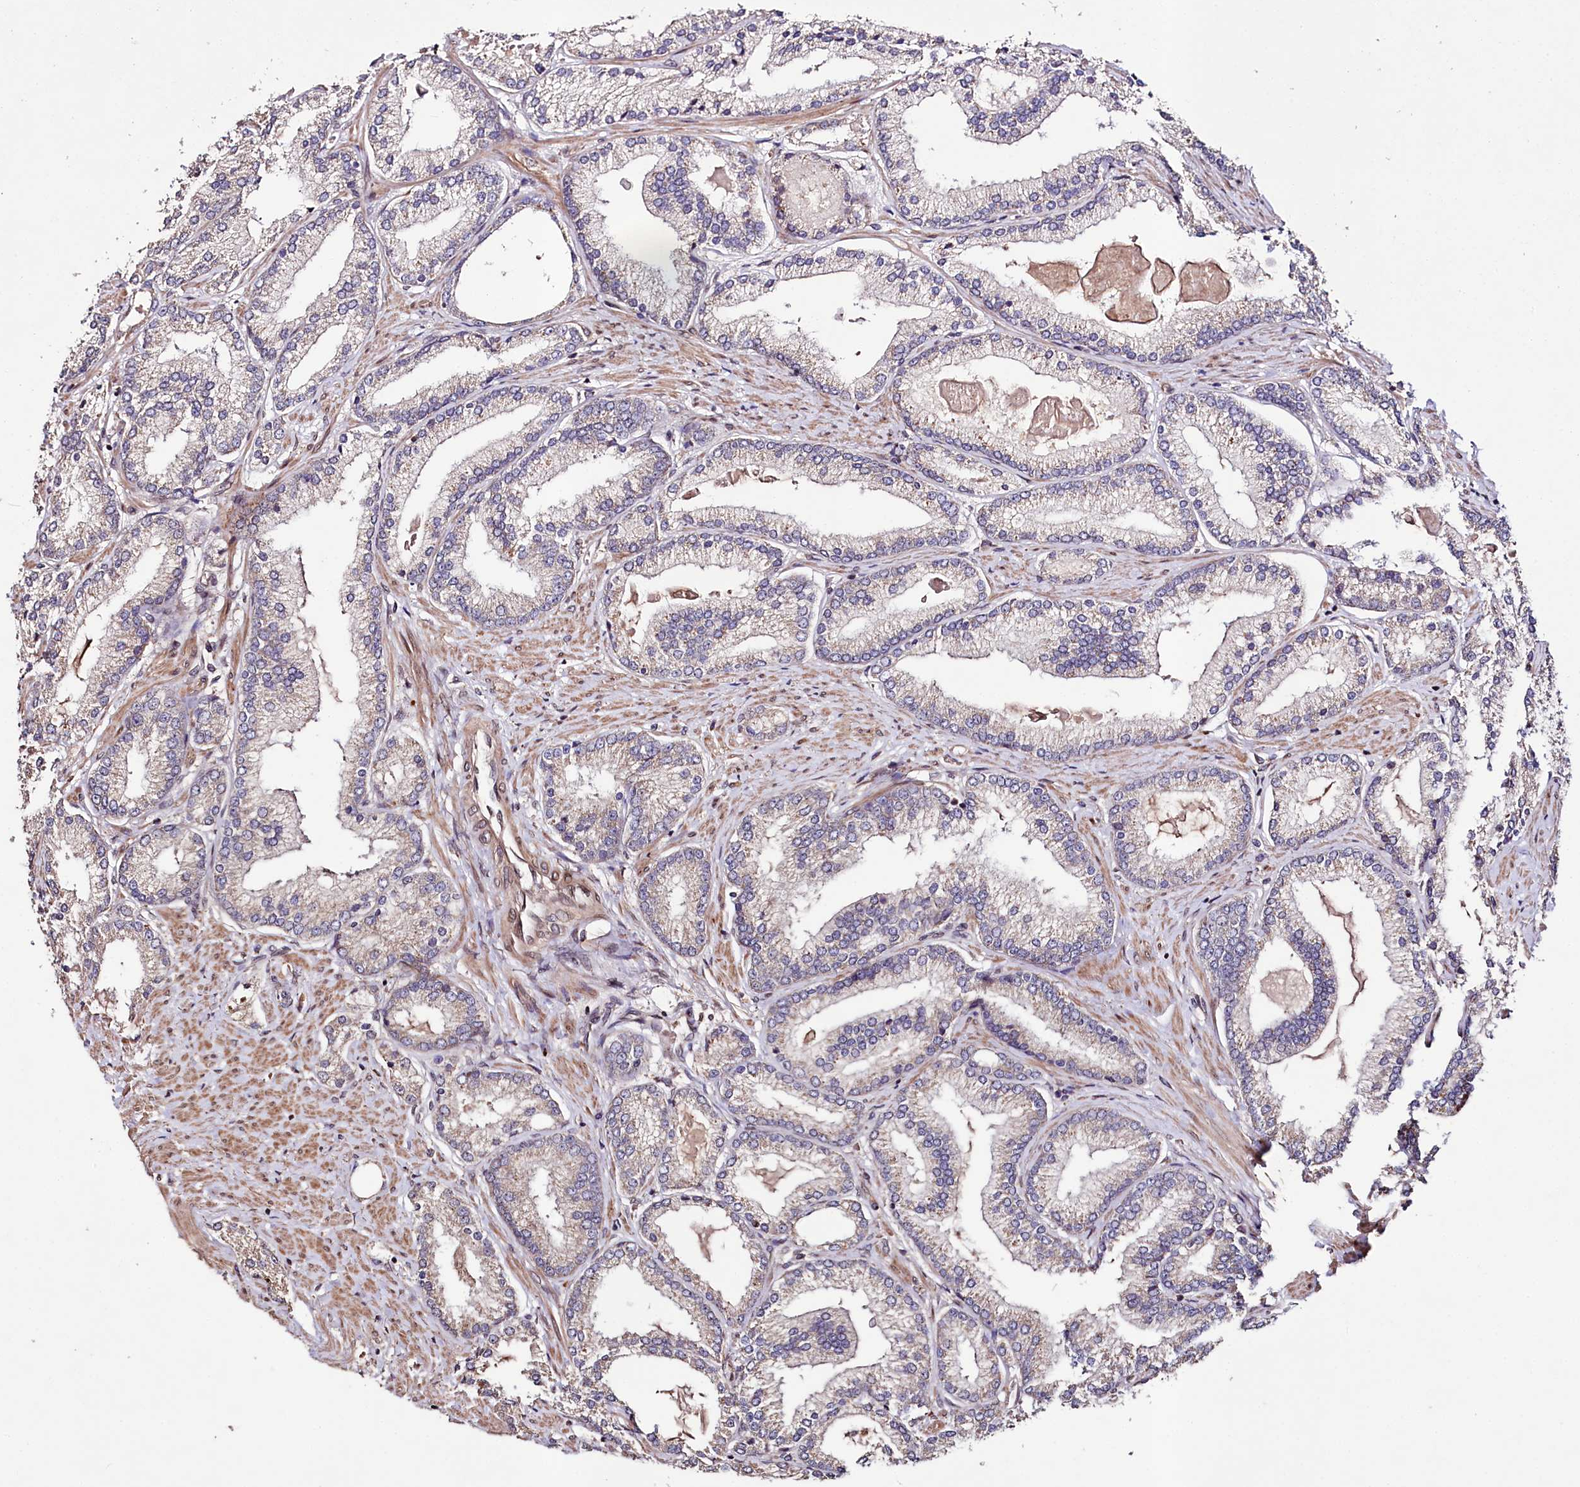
{"staining": {"intensity": "weak", "quantity": "<25%", "location": "cytoplasmic/membranous"}, "tissue": "prostate cancer", "cell_type": "Tumor cells", "image_type": "cancer", "snomed": [{"axis": "morphology", "description": "Adenocarcinoma, High grade"}, {"axis": "topography", "description": "Prostate"}], "caption": "Immunohistochemistry of human prostate cancer (adenocarcinoma (high-grade)) demonstrates no positivity in tumor cells.", "gene": "ZNF226", "patient": {"sex": "male", "age": 66}}